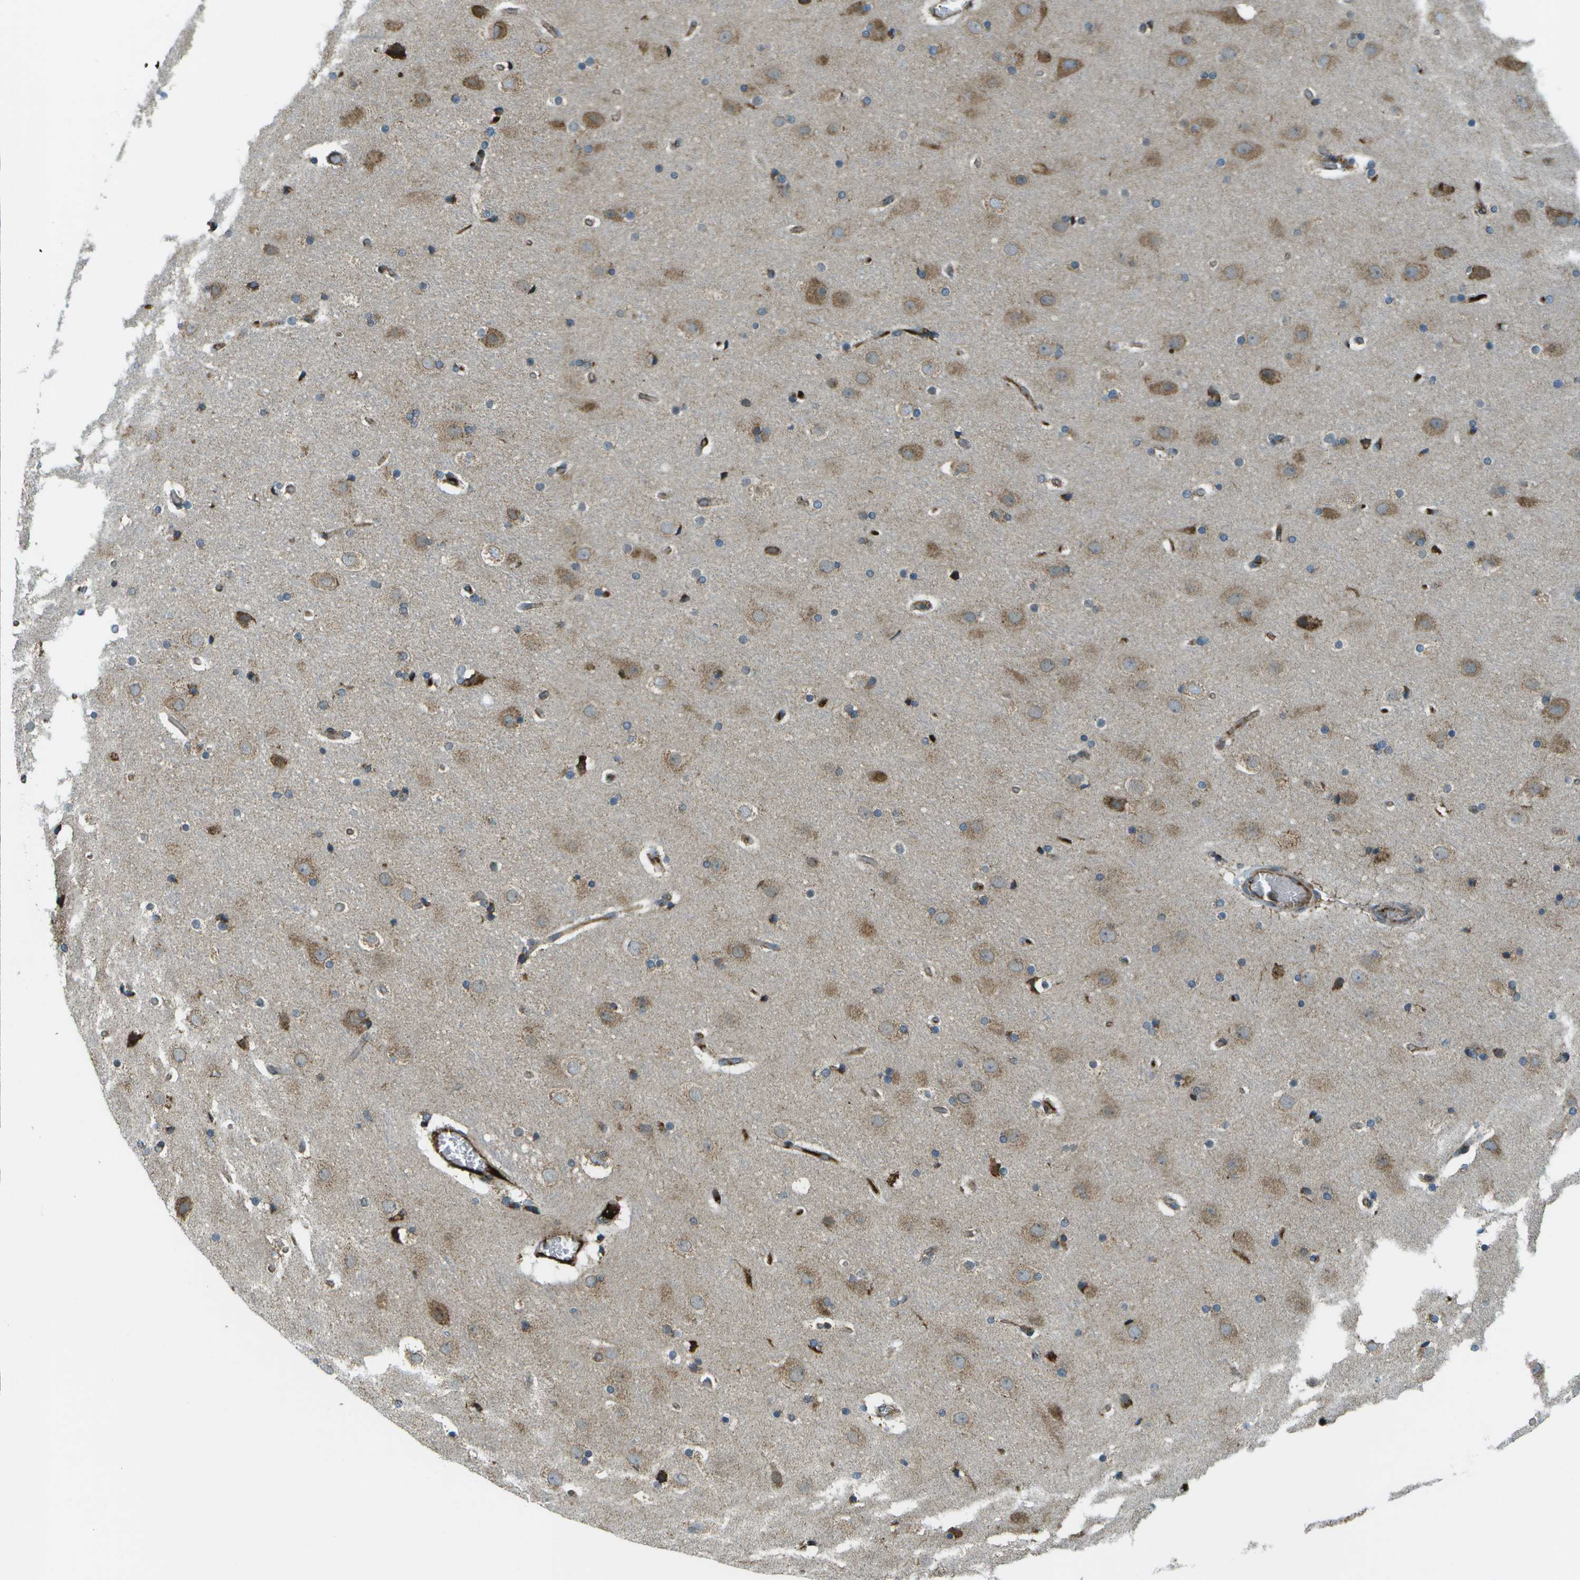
{"staining": {"intensity": "strong", "quantity": ">75%", "location": "cytoplasmic/membranous"}, "tissue": "cerebral cortex", "cell_type": "Endothelial cells", "image_type": "normal", "snomed": [{"axis": "morphology", "description": "Normal tissue, NOS"}, {"axis": "topography", "description": "Cerebral cortex"}], "caption": "DAB immunohistochemical staining of unremarkable human cerebral cortex displays strong cytoplasmic/membranous protein expression in approximately >75% of endothelial cells. Immunohistochemistry stains the protein of interest in brown and the nuclei are stained blue.", "gene": "USP30", "patient": {"sex": "male", "age": 57}}